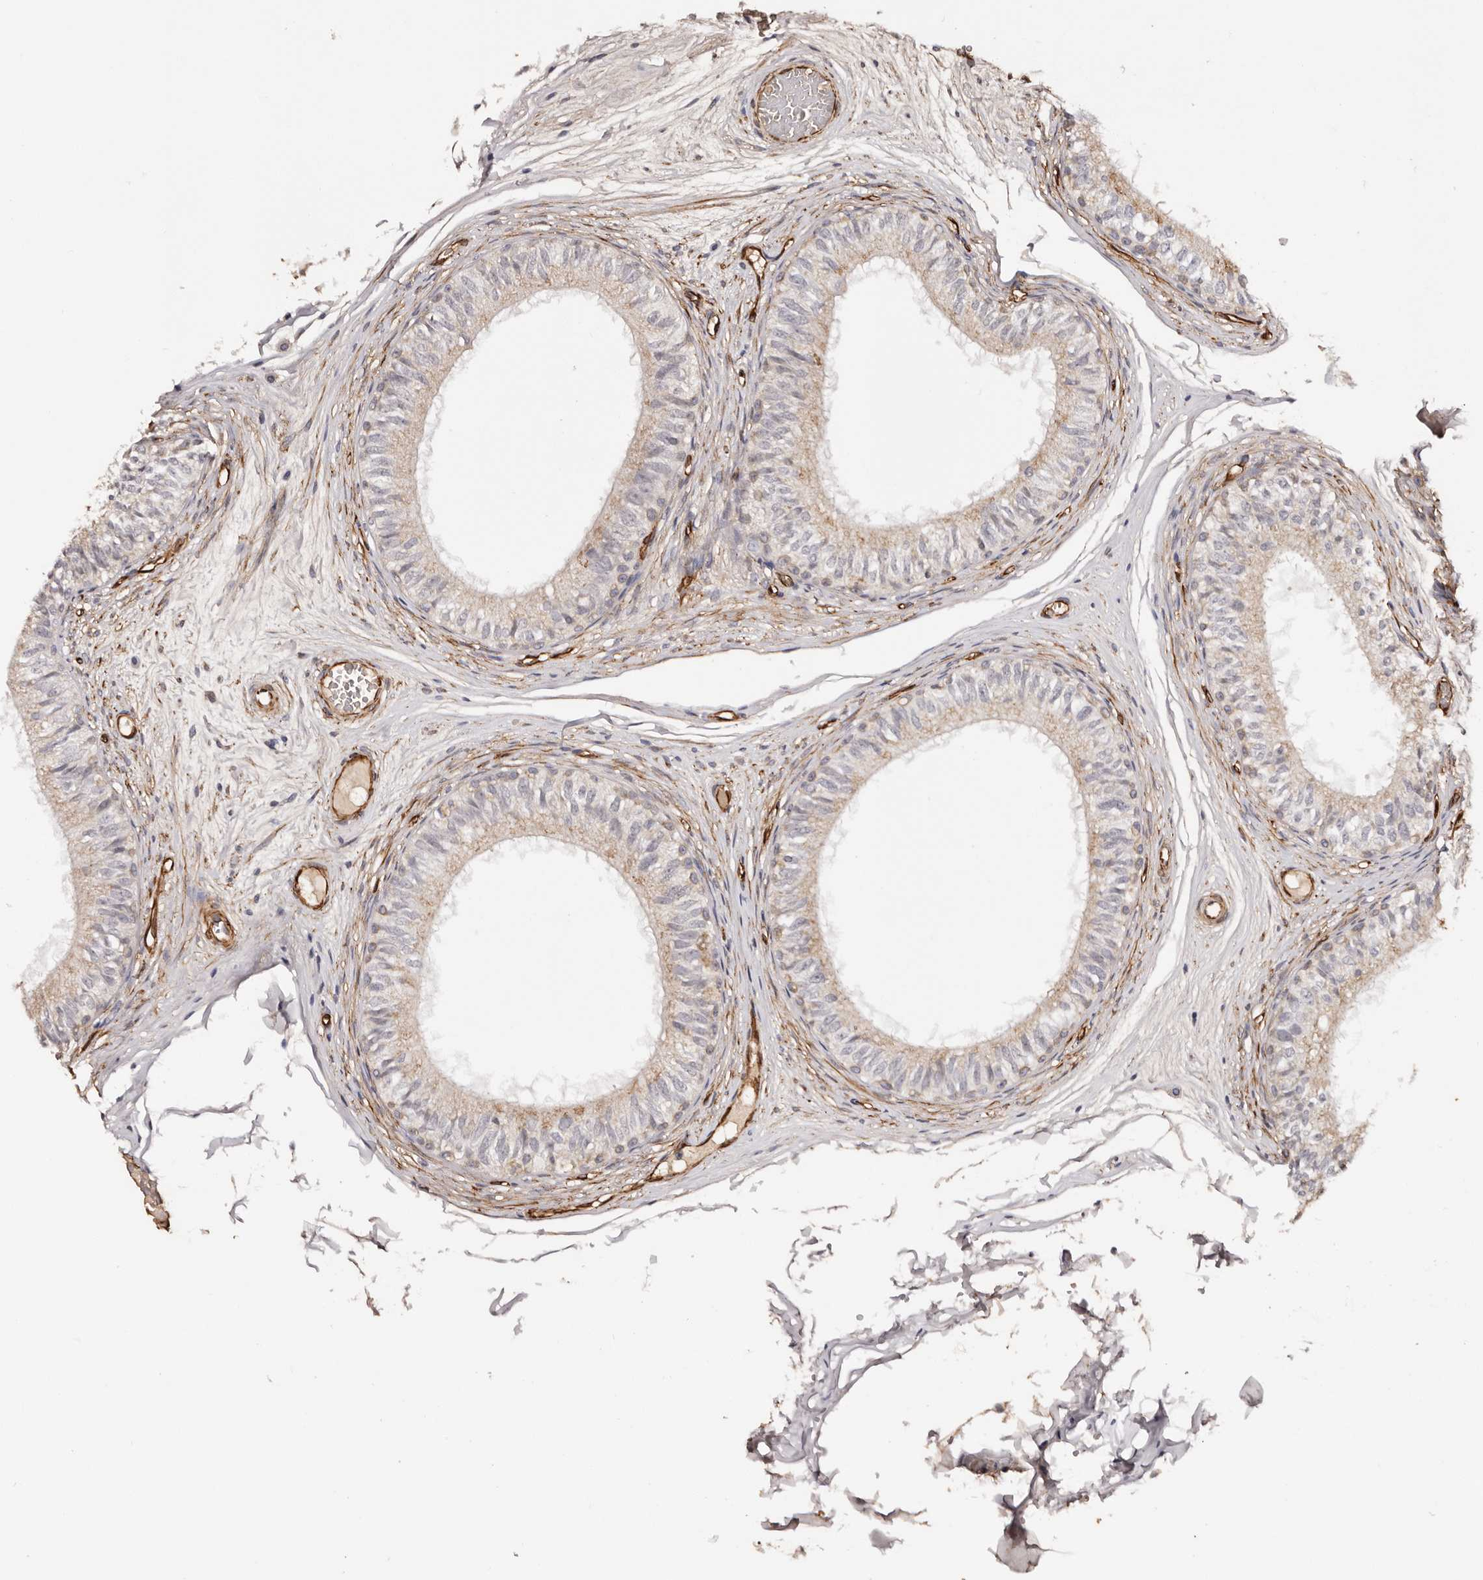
{"staining": {"intensity": "weak", "quantity": "25%-75%", "location": "cytoplasmic/membranous,nuclear"}, "tissue": "epididymis", "cell_type": "Glandular cells", "image_type": "normal", "snomed": [{"axis": "morphology", "description": "Normal tissue, NOS"}, {"axis": "morphology", "description": "Seminoma in situ"}, {"axis": "topography", "description": "Testis"}, {"axis": "topography", "description": "Epididymis"}], "caption": "This micrograph shows immunohistochemistry (IHC) staining of benign human epididymis, with low weak cytoplasmic/membranous,nuclear positivity in about 25%-75% of glandular cells.", "gene": "ZNF557", "patient": {"sex": "male", "age": 28}}